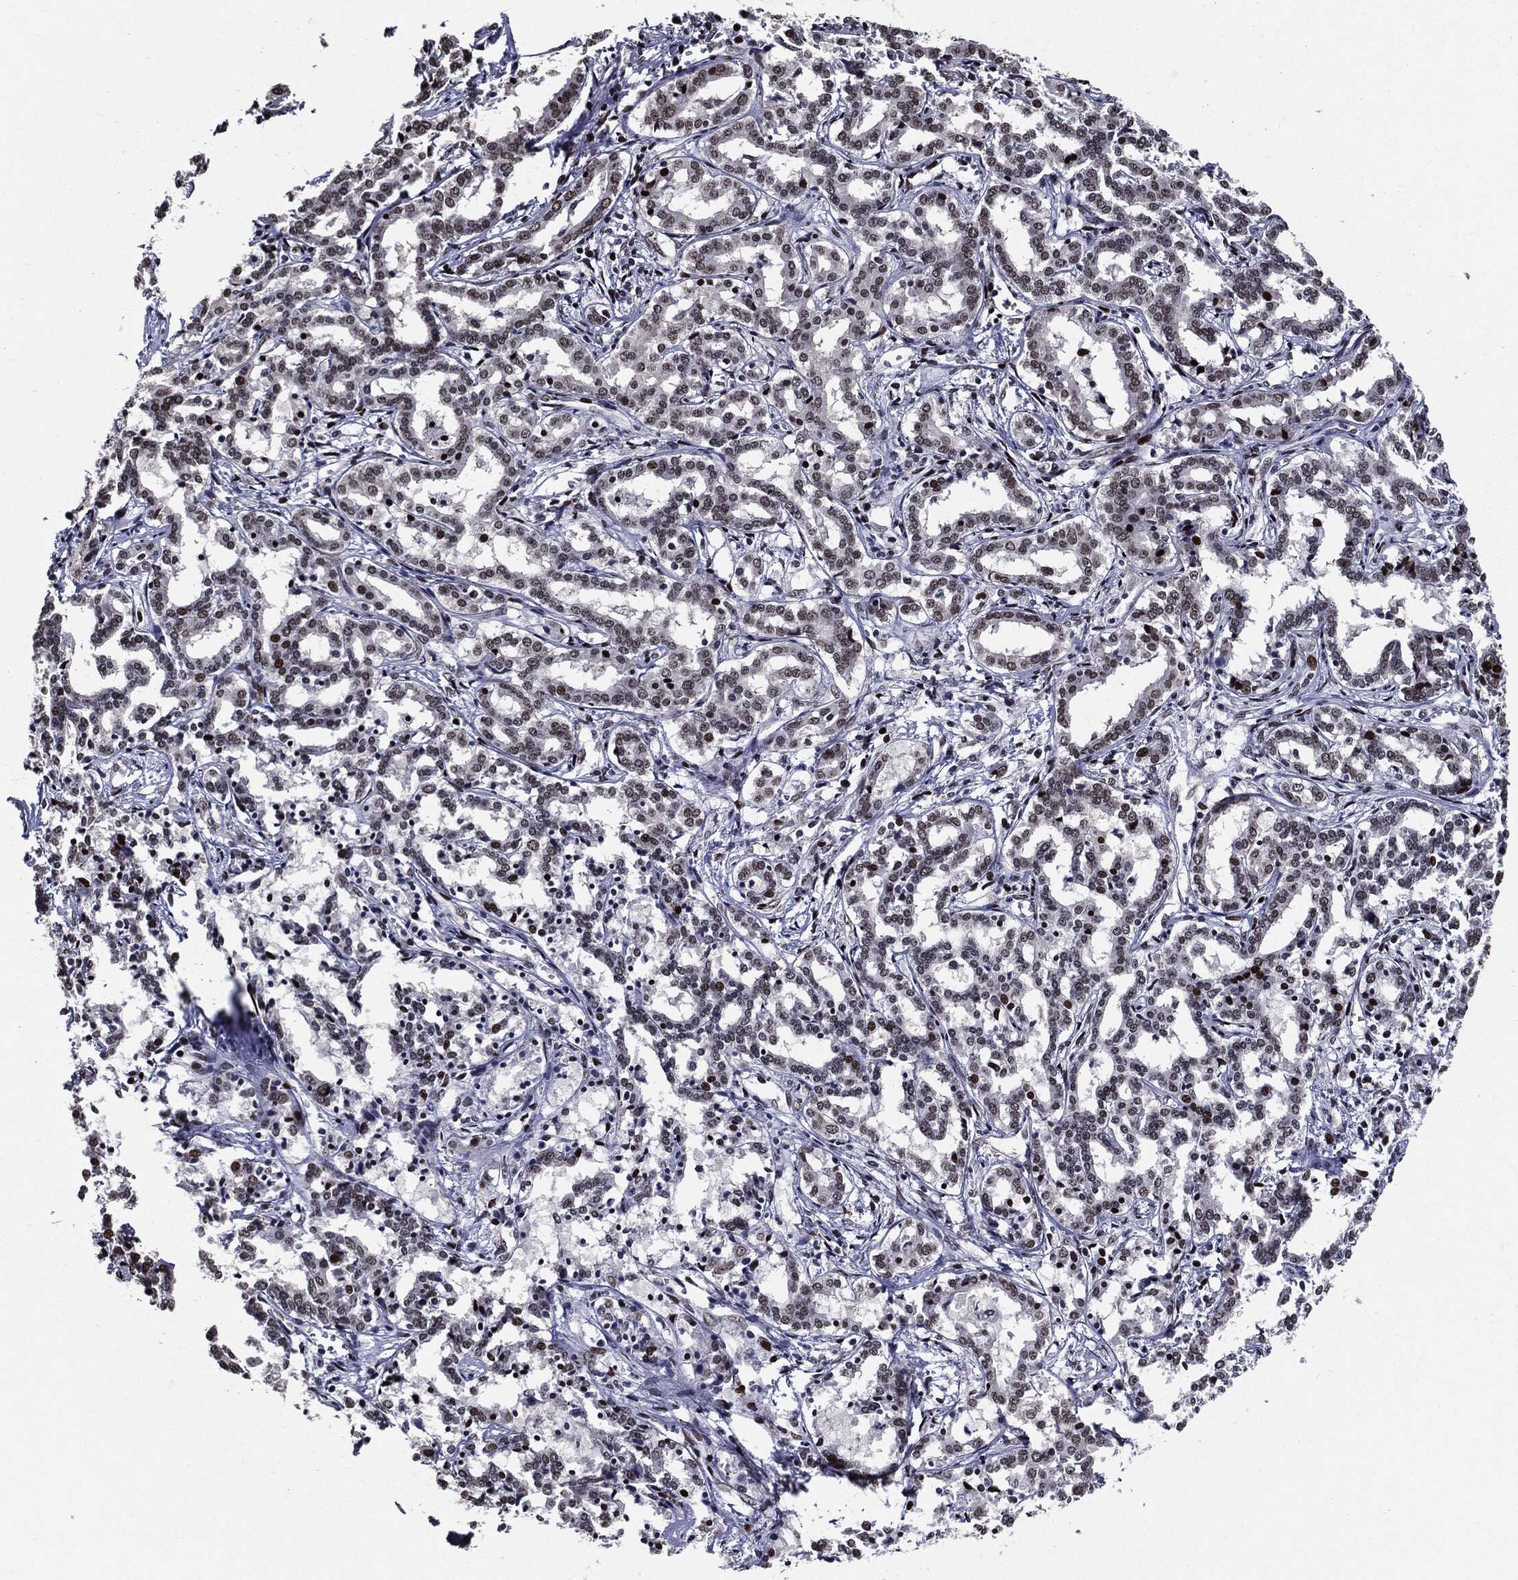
{"staining": {"intensity": "weak", "quantity": "<25%", "location": "nuclear"}, "tissue": "liver cancer", "cell_type": "Tumor cells", "image_type": "cancer", "snomed": [{"axis": "morphology", "description": "Cholangiocarcinoma"}, {"axis": "topography", "description": "Liver"}], "caption": "Immunohistochemistry of human liver cancer (cholangiocarcinoma) demonstrates no staining in tumor cells.", "gene": "ZFP91", "patient": {"sex": "female", "age": 47}}